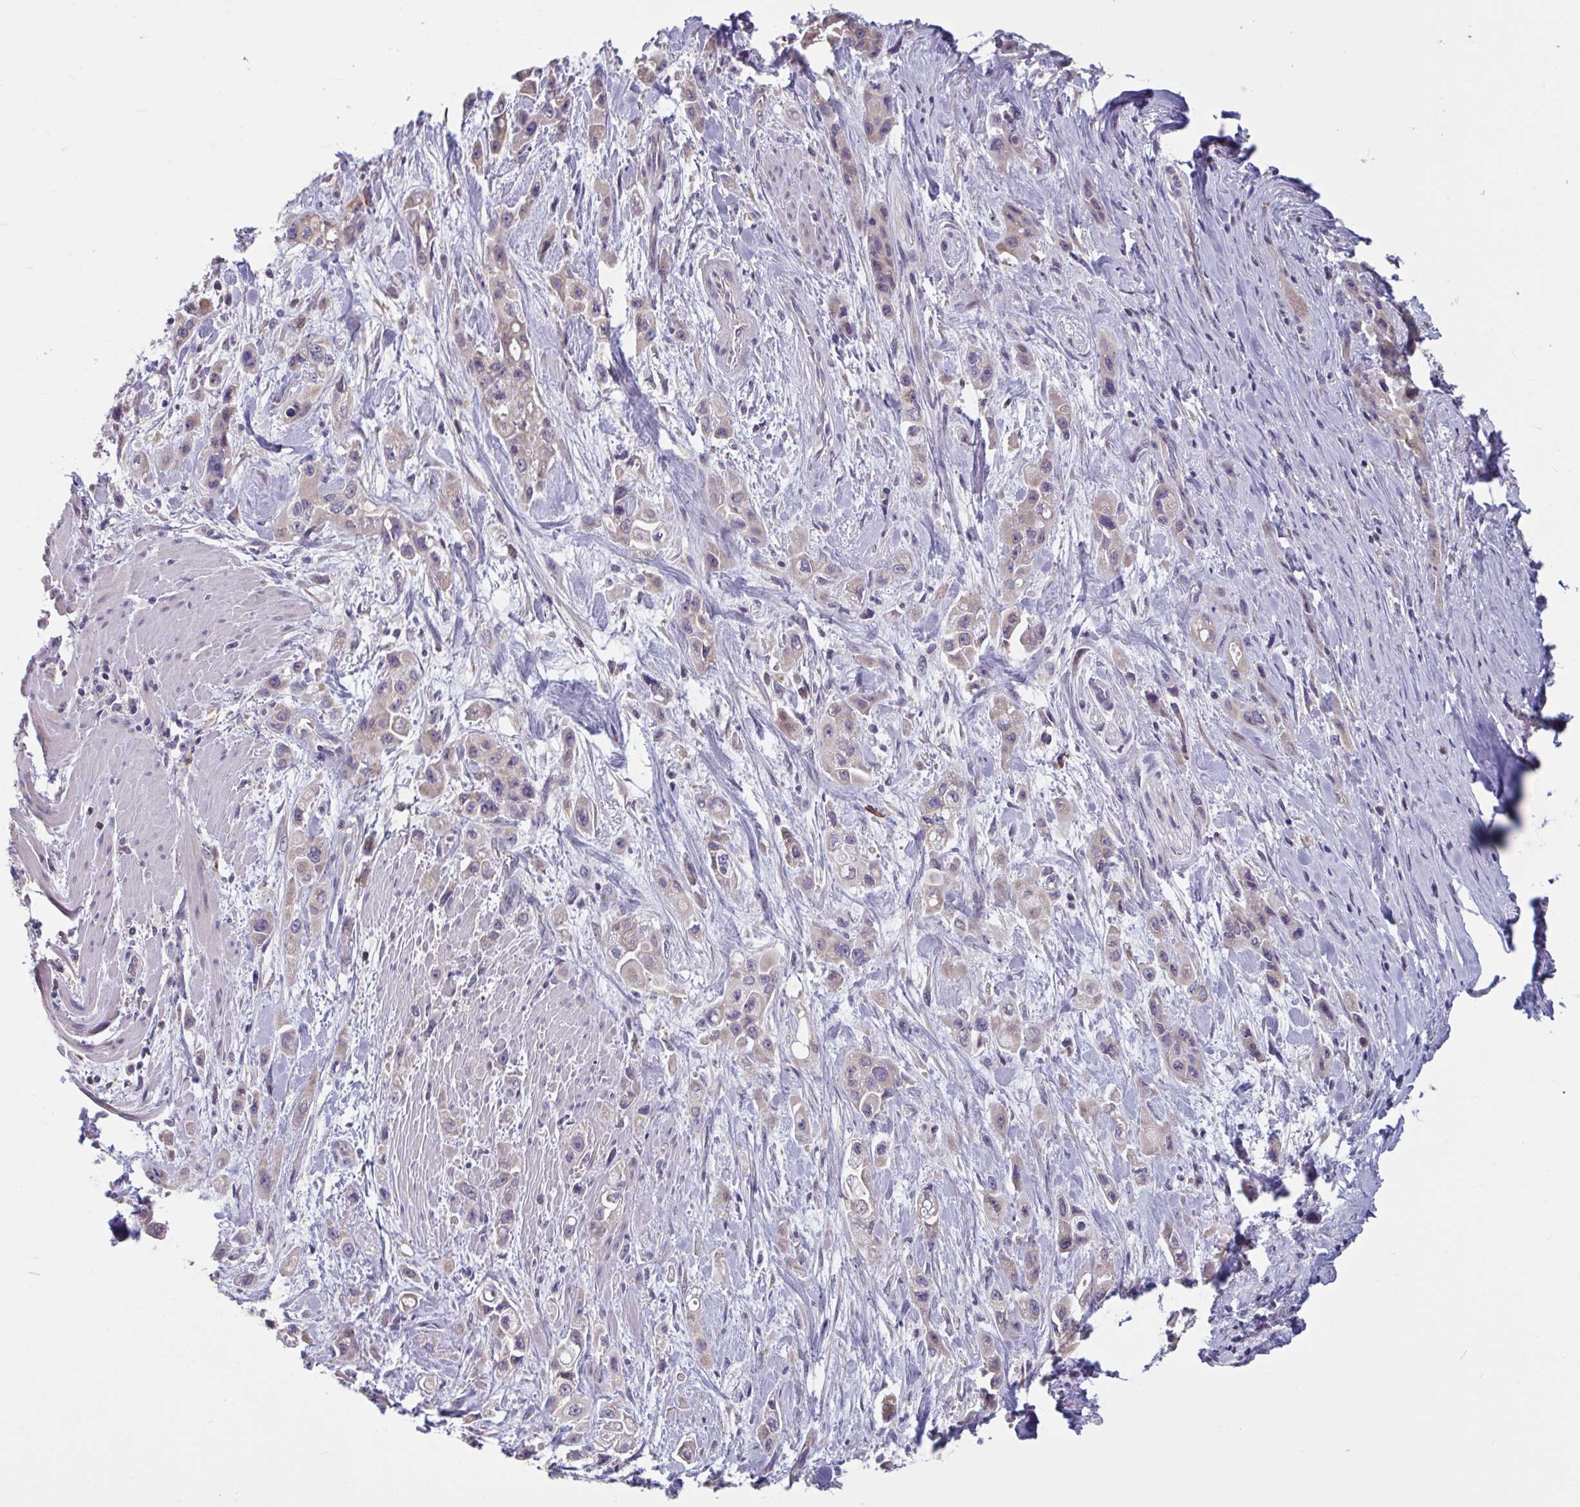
{"staining": {"intensity": "weak", "quantity": "<25%", "location": "cytoplasmic/membranous"}, "tissue": "pancreatic cancer", "cell_type": "Tumor cells", "image_type": "cancer", "snomed": [{"axis": "morphology", "description": "Adenocarcinoma, NOS"}, {"axis": "topography", "description": "Pancreas"}], "caption": "A micrograph of human pancreatic cancer is negative for staining in tumor cells. (DAB immunohistochemistry, high magnification).", "gene": "CD1E", "patient": {"sex": "female", "age": 66}}